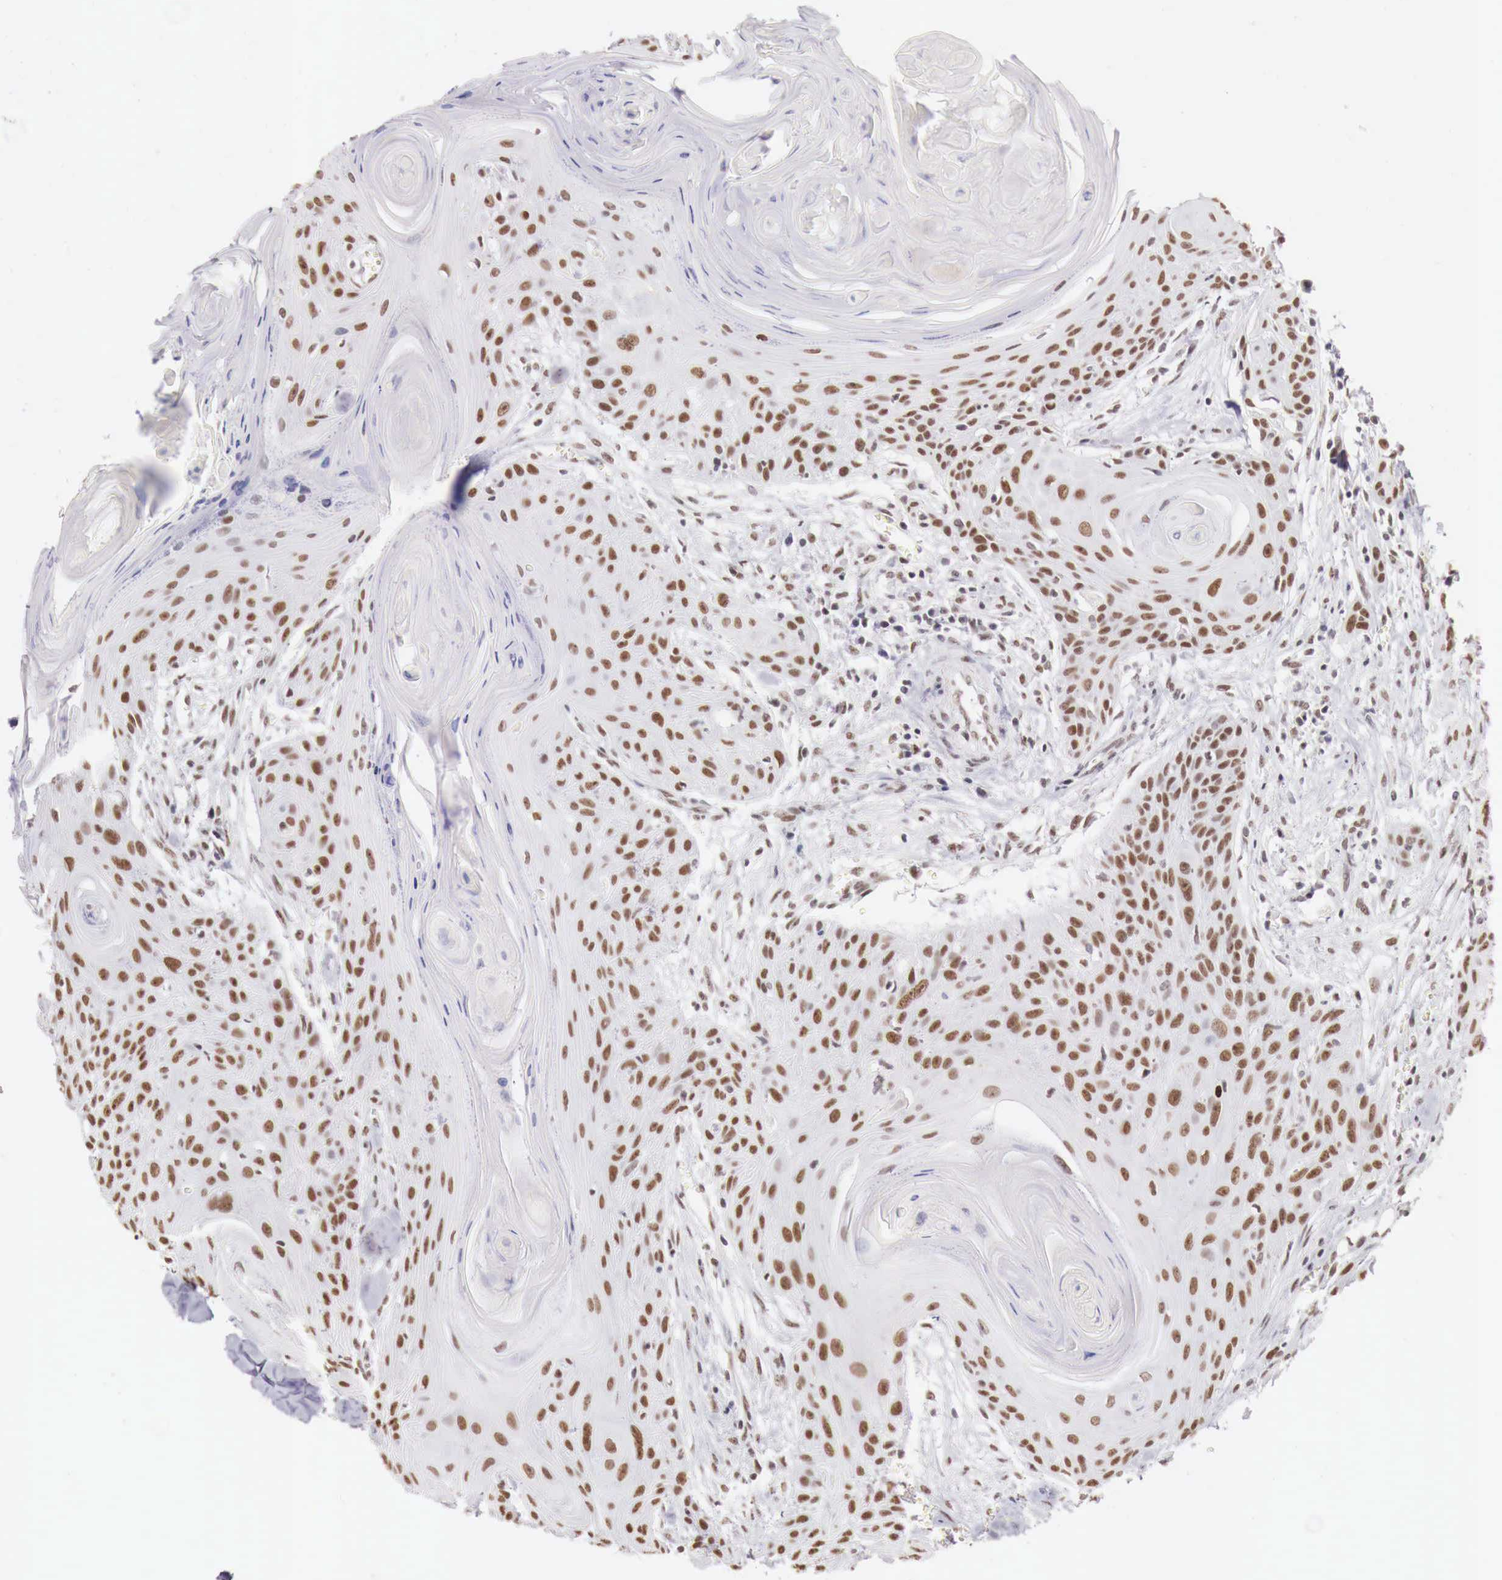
{"staining": {"intensity": "moderate", "quantity": "25%-75%", "location": "nuclear"}, "tissue": "head and neck cancer", "cell_type": "Tumor cells", "image_type": "cancer", "snomed": [{"axis": "morphology", "description": "Squamous cell carcinoma, NOS"}, {"axis": "morphology", "description": "Squamous cell carcinoma, metastatic, NOS"}, {"axis": "topography", "description": "Lymph node"}, {"axis": "topography", "description": "Salivary gland"}, {"axis": "topography", "description": "Head-Neck"}], "caption": "There is medium levels of moderate nuclear positivity in tumor cells of head and neck cancer (squamous cell carcinoma), as demonstrated by immunohistochemical staining (brown color).", "gene": "PHF14", "patient": {"sex": "female", "age": 74}}